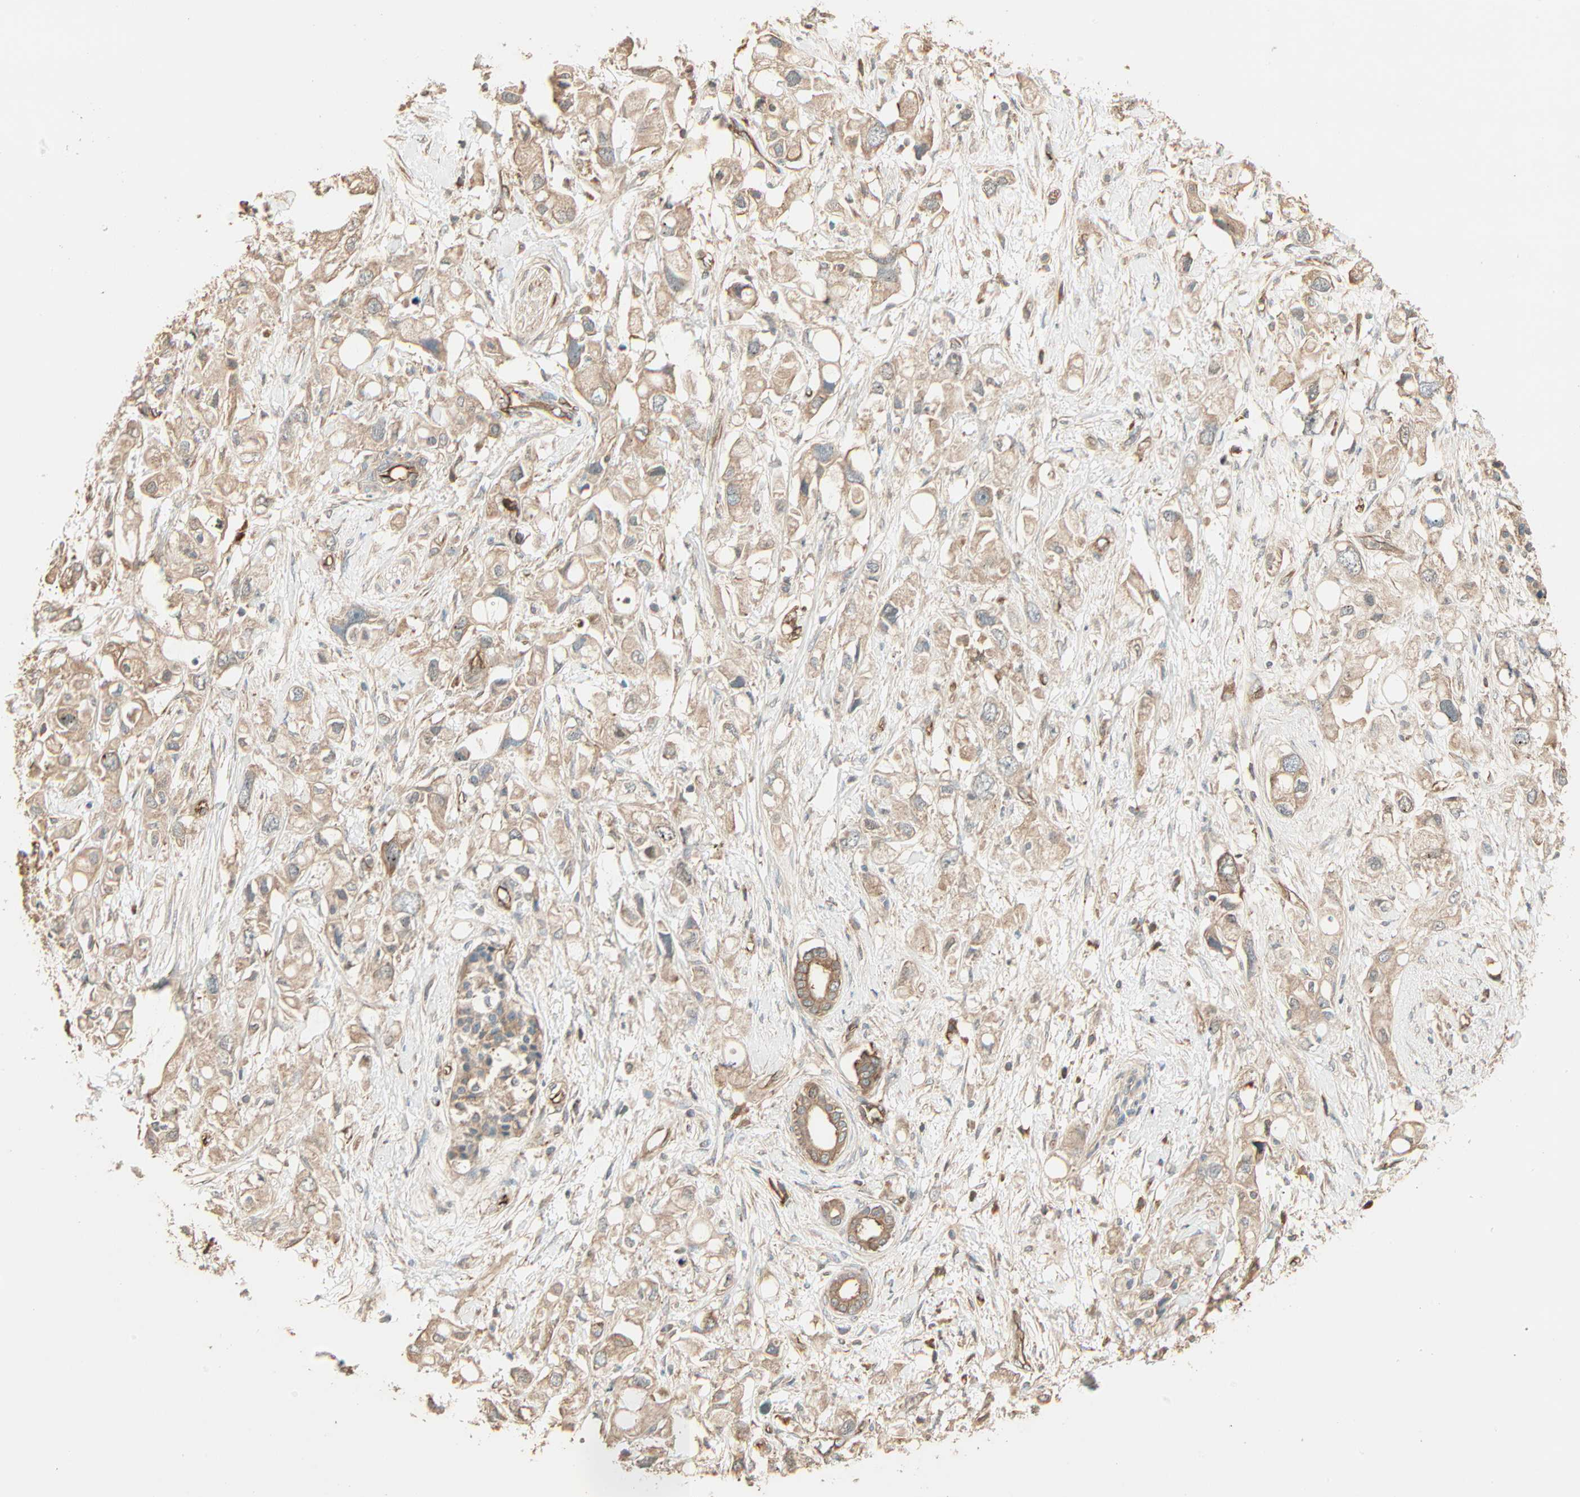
{"staining": {"intensity": "weak", "quantity": ">75%", "location": "cytoplasmic/membranous"}, "tissue": "pancreatic cancer", "cell_type": "Tumor cells", "image_type": "cancer", "snomed": [{"axis": "morphology", "description": "Adenocarcinoma, NOS"}, {"axis": "topography", "description": "Pancreas"}], "caption": "A micrograph of human adenocarcinoma (pancreatic) stained for a protein demonstrates weak cytoplasmic/membranous brown staining in tumor cells.", "gene": "GALK1", "patient": {"sex": "female", "age": 56}}